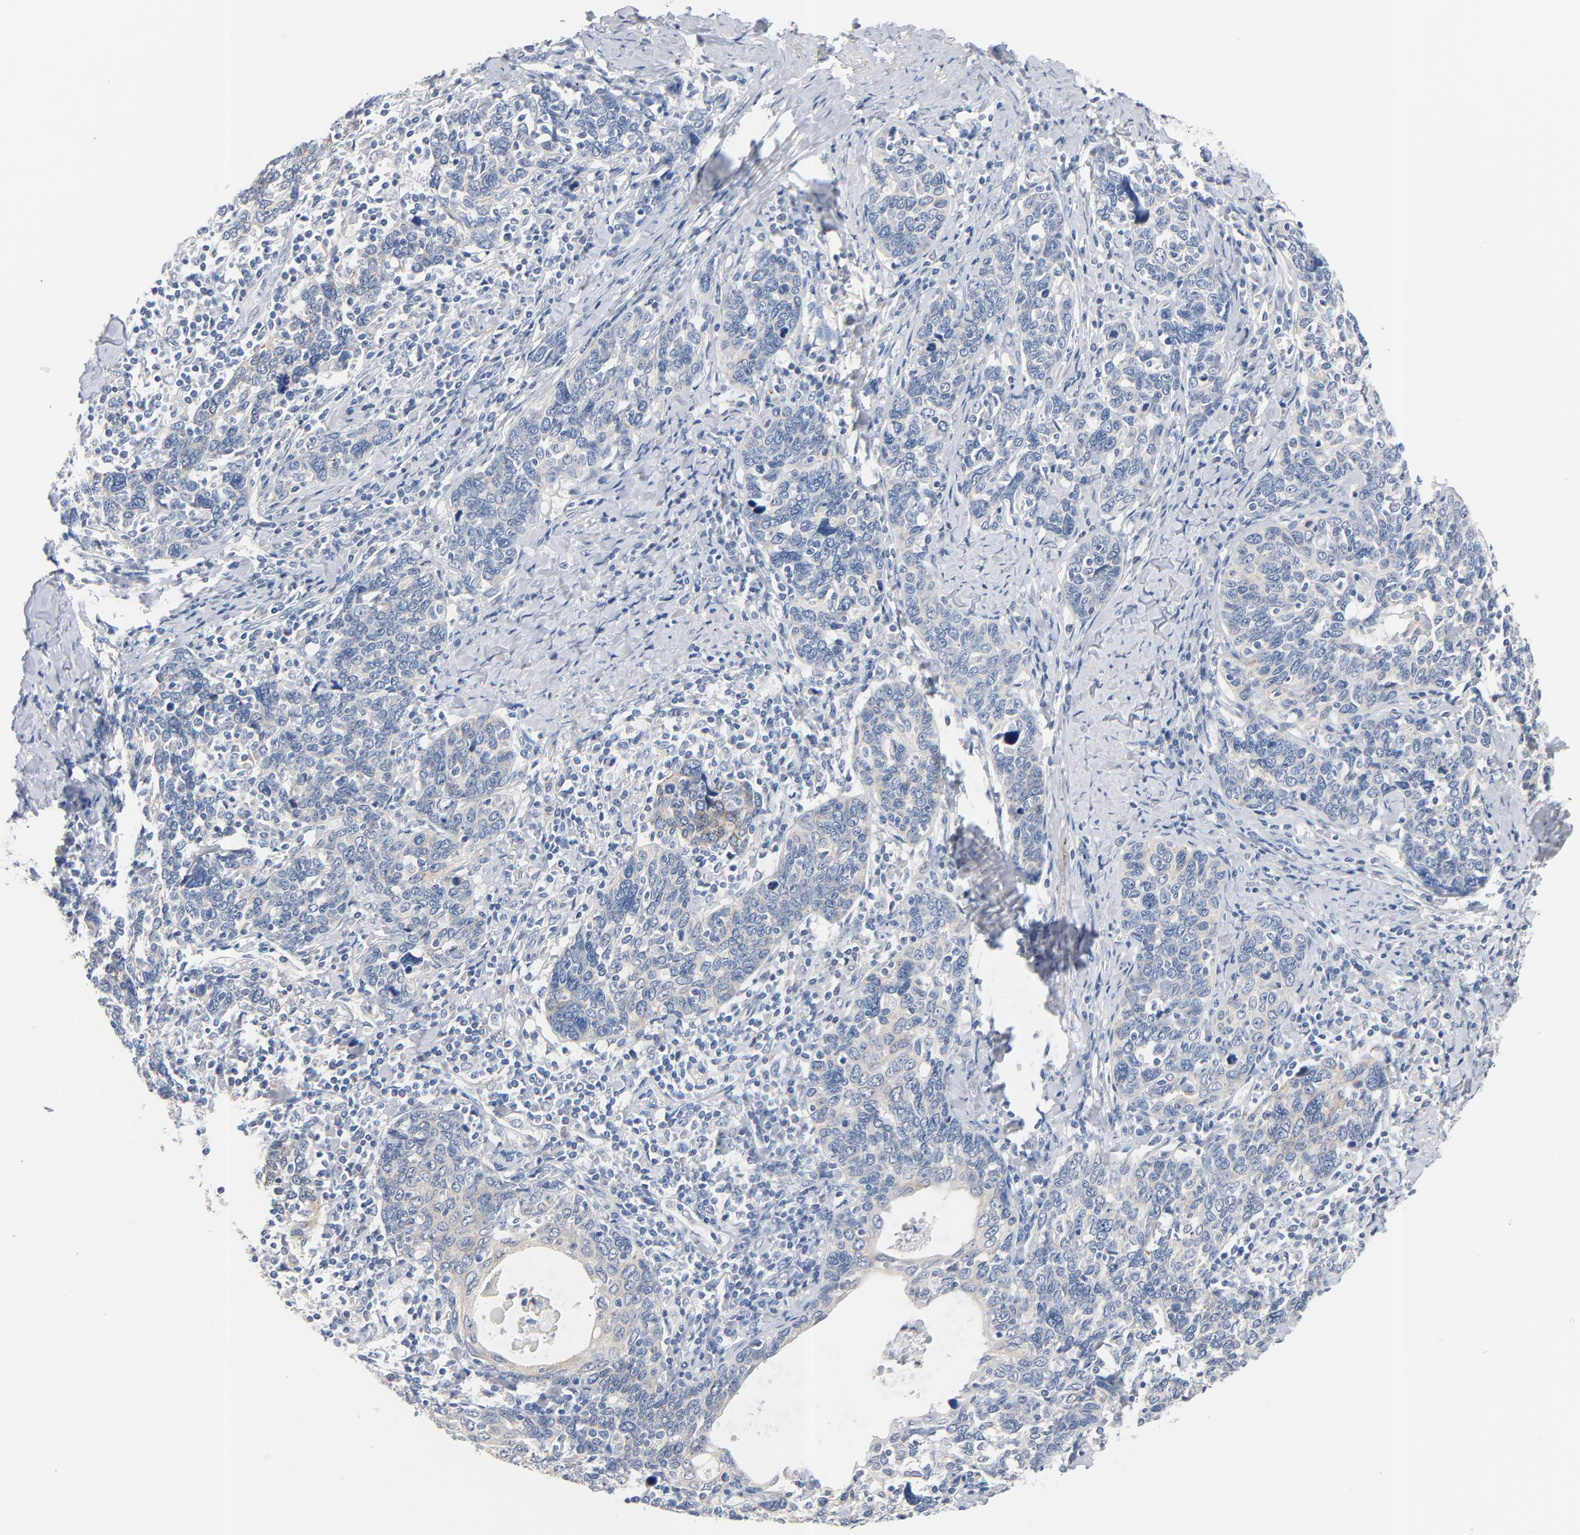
{"staining": {"intensity": "weak", "quantity": "25%-75%", "location": "cytoplasmic/membranous"}, "tissue": "cervical cancer", "cell_type": "Tumor cells", "image_type": "cancer", "snomed": [{"axis": "morphology", "description": "Squamous cell carcinoma, NOS"}, {"axis": "topography", "description": "Cervix"}], "caption": "Immunohistochemical staining of human cervical cancer reveals weak cytoplasmic/membranous protein expression in about 25%-75% of tumor cells.", "gene": "IFT43", "patient": {"sex": "female", "age": 41}}